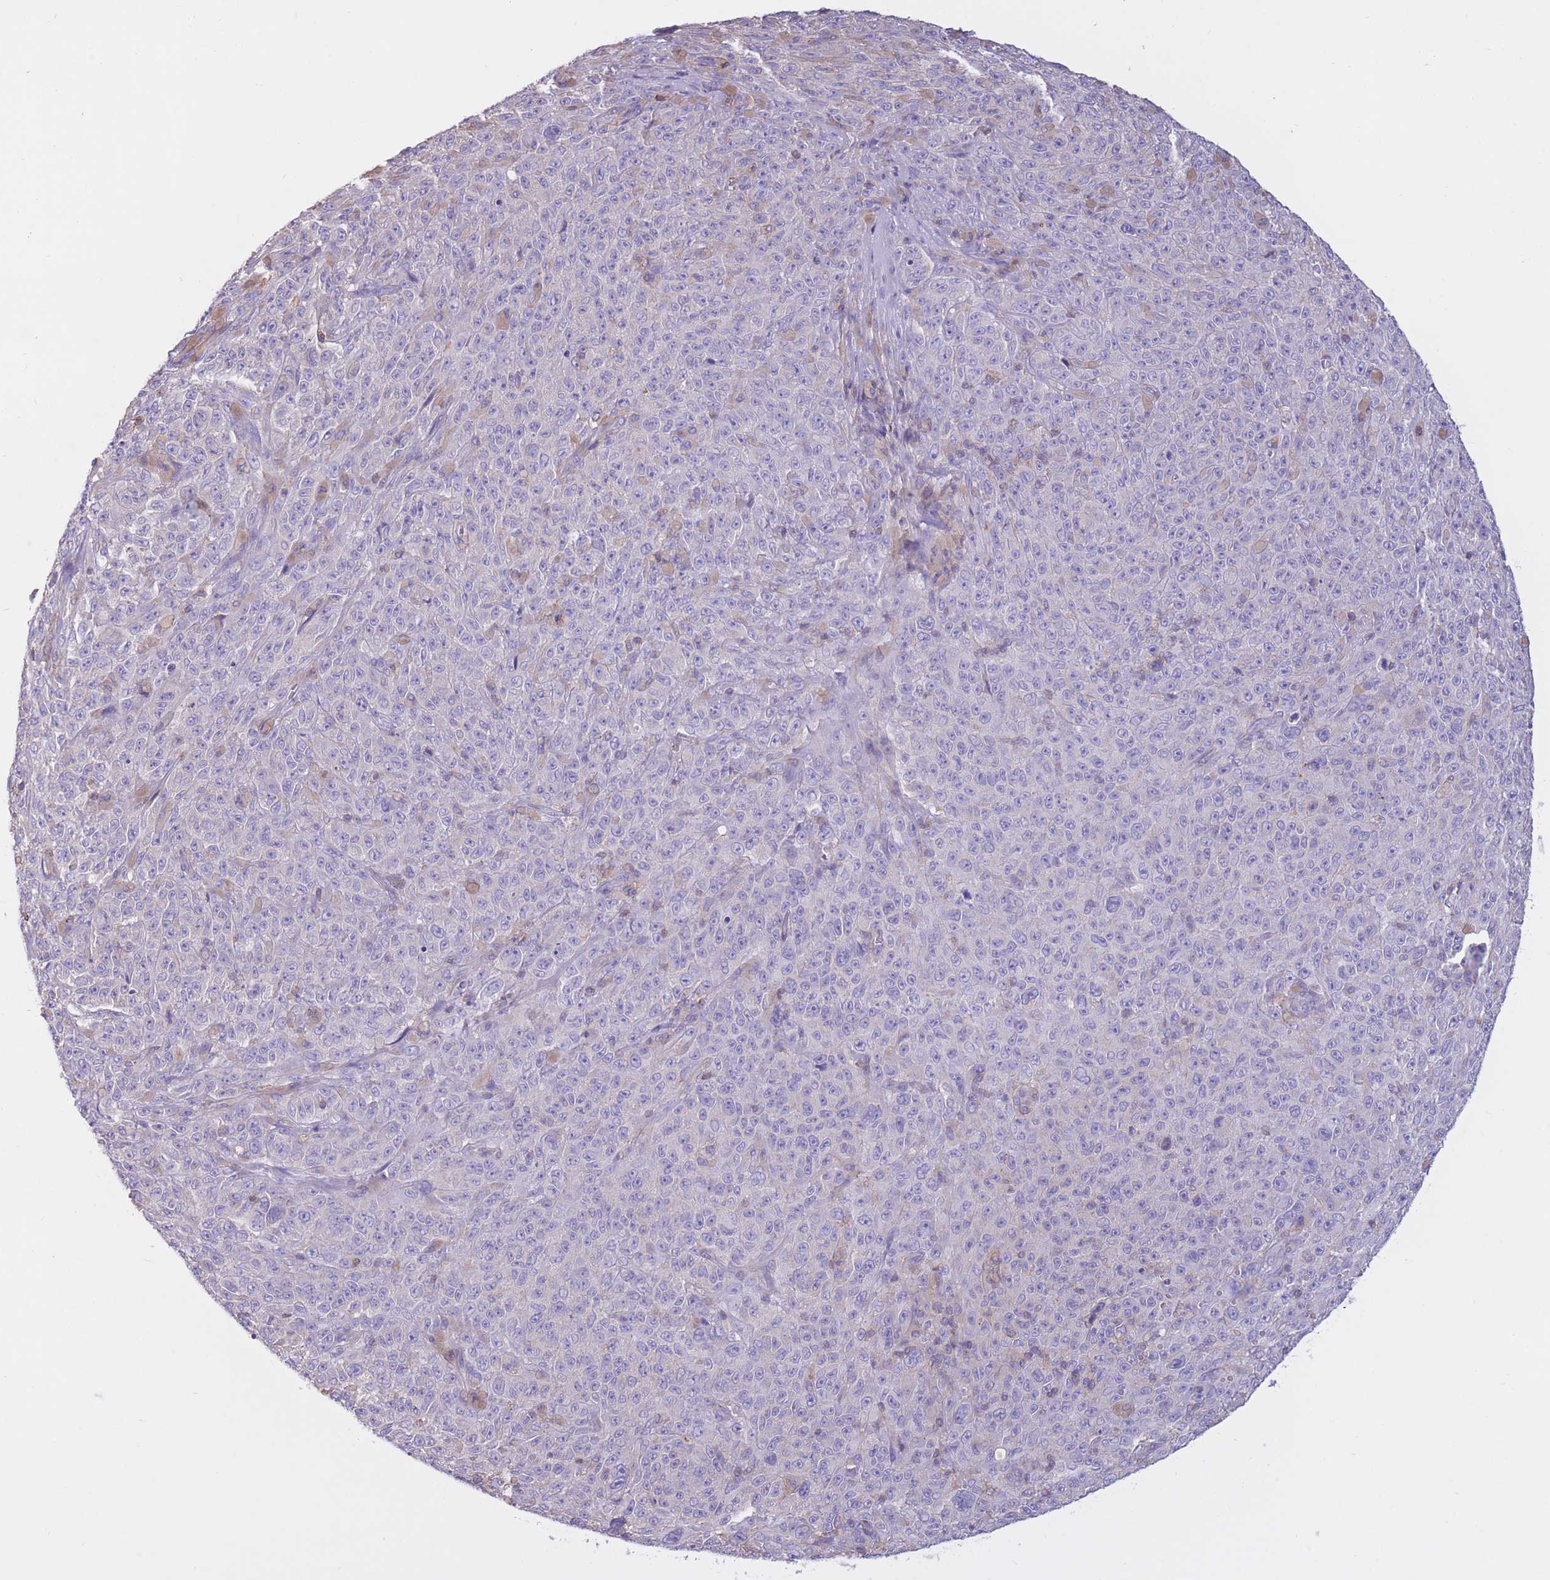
{"staining": {"intensity": "negative", "quantity": "none", "location": "none"}, "tissue": "melanoma", "cell_type": "Tumor cells", "image_type": "cancer", "snomed": [{"axis": "morphology", "description": "Malignant melanoma, NOS"}, {"axis": "topography", "description": "Skin"}], "caption": "Melanoma stained for a protein using immunohistochemistry (IHC) exhibits no staining tumor cells.", "gene": "PDHA1", "patient": {"sex": "female", "age": 82}}